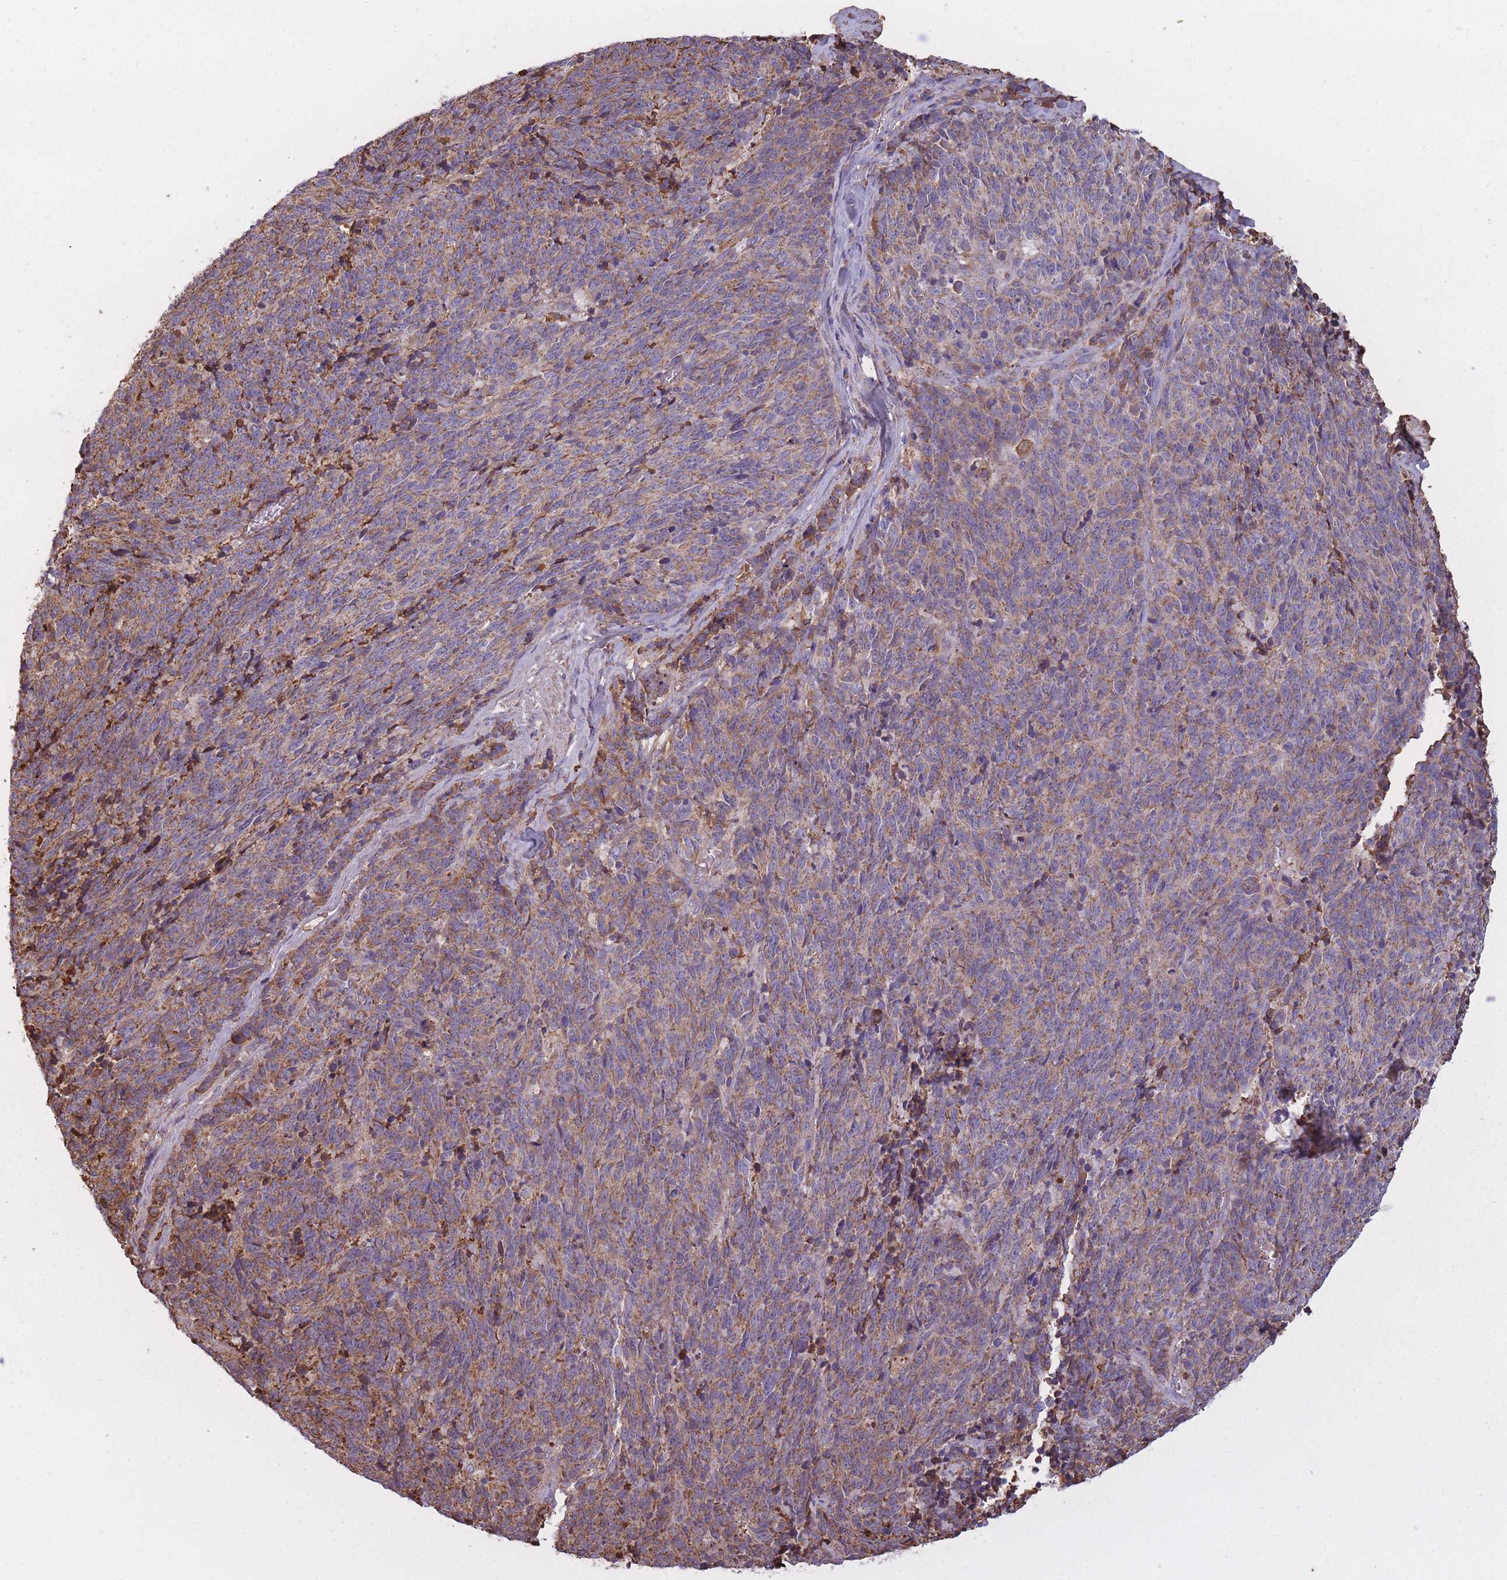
{"staining": {"intensity": "moderate", "quantity": ">75%", "location": "cytoplasmic/membranous"}, "tissue": "cervical cancer", "cell_type": "Tumor cells", "image_type": "cancer", "snomed": [{"axis": "morphology", "description": "Squamous cell carcinoma, NOS"}, {"axis": "topography", "description": "Cervix"}], "caption": "Cervical cancer (squamous cell carcinoma) stained with a brown dye exhibits moderate cytoplasmic/membranous positive expression in approximately >75% of tumor cells.", "gene": "KAT2A", "patient": {"sex": "female", "age": 29}}